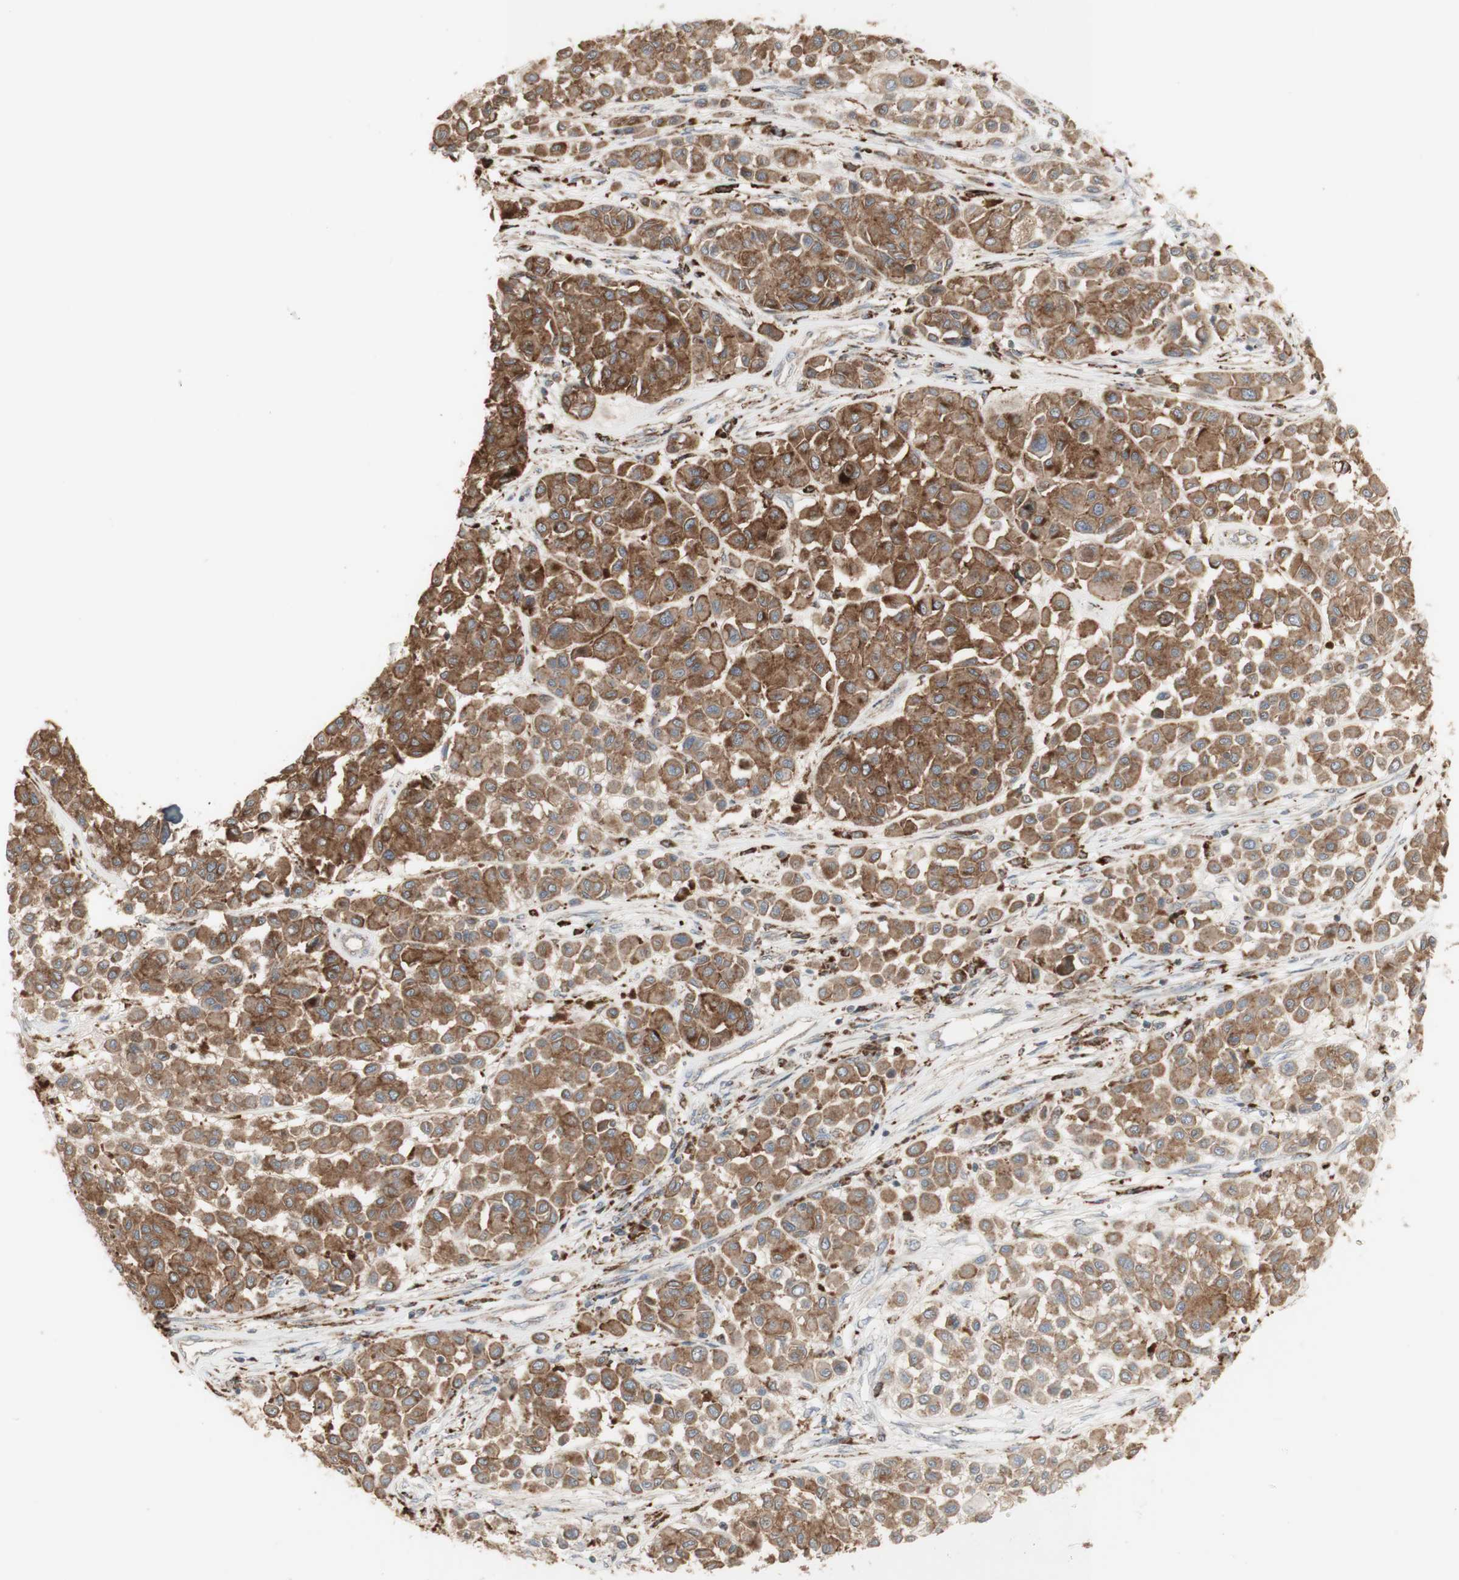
{"staining": {"intensity": "moderate", "quantity": ">75%", "location": "cytoplasmic/membranous"}, "tissue": "melanoma", "cell_type": "Tumor cells", "image_type": "cancer", "snomed": [{"axis": "morphology", "description": "Malignant melanoma, Metastatic site"}, {"axis": "topography", "description": "Soft tissue"}], "caption": "A histopathology image of human malignant melanoma (metastatic site) stained for a protein displays moderate cytoplasmic/membranous brown staining in tumor cells.", "gene": "ATP6V1E1", "patient": {"sex": "male", "age": 41}}